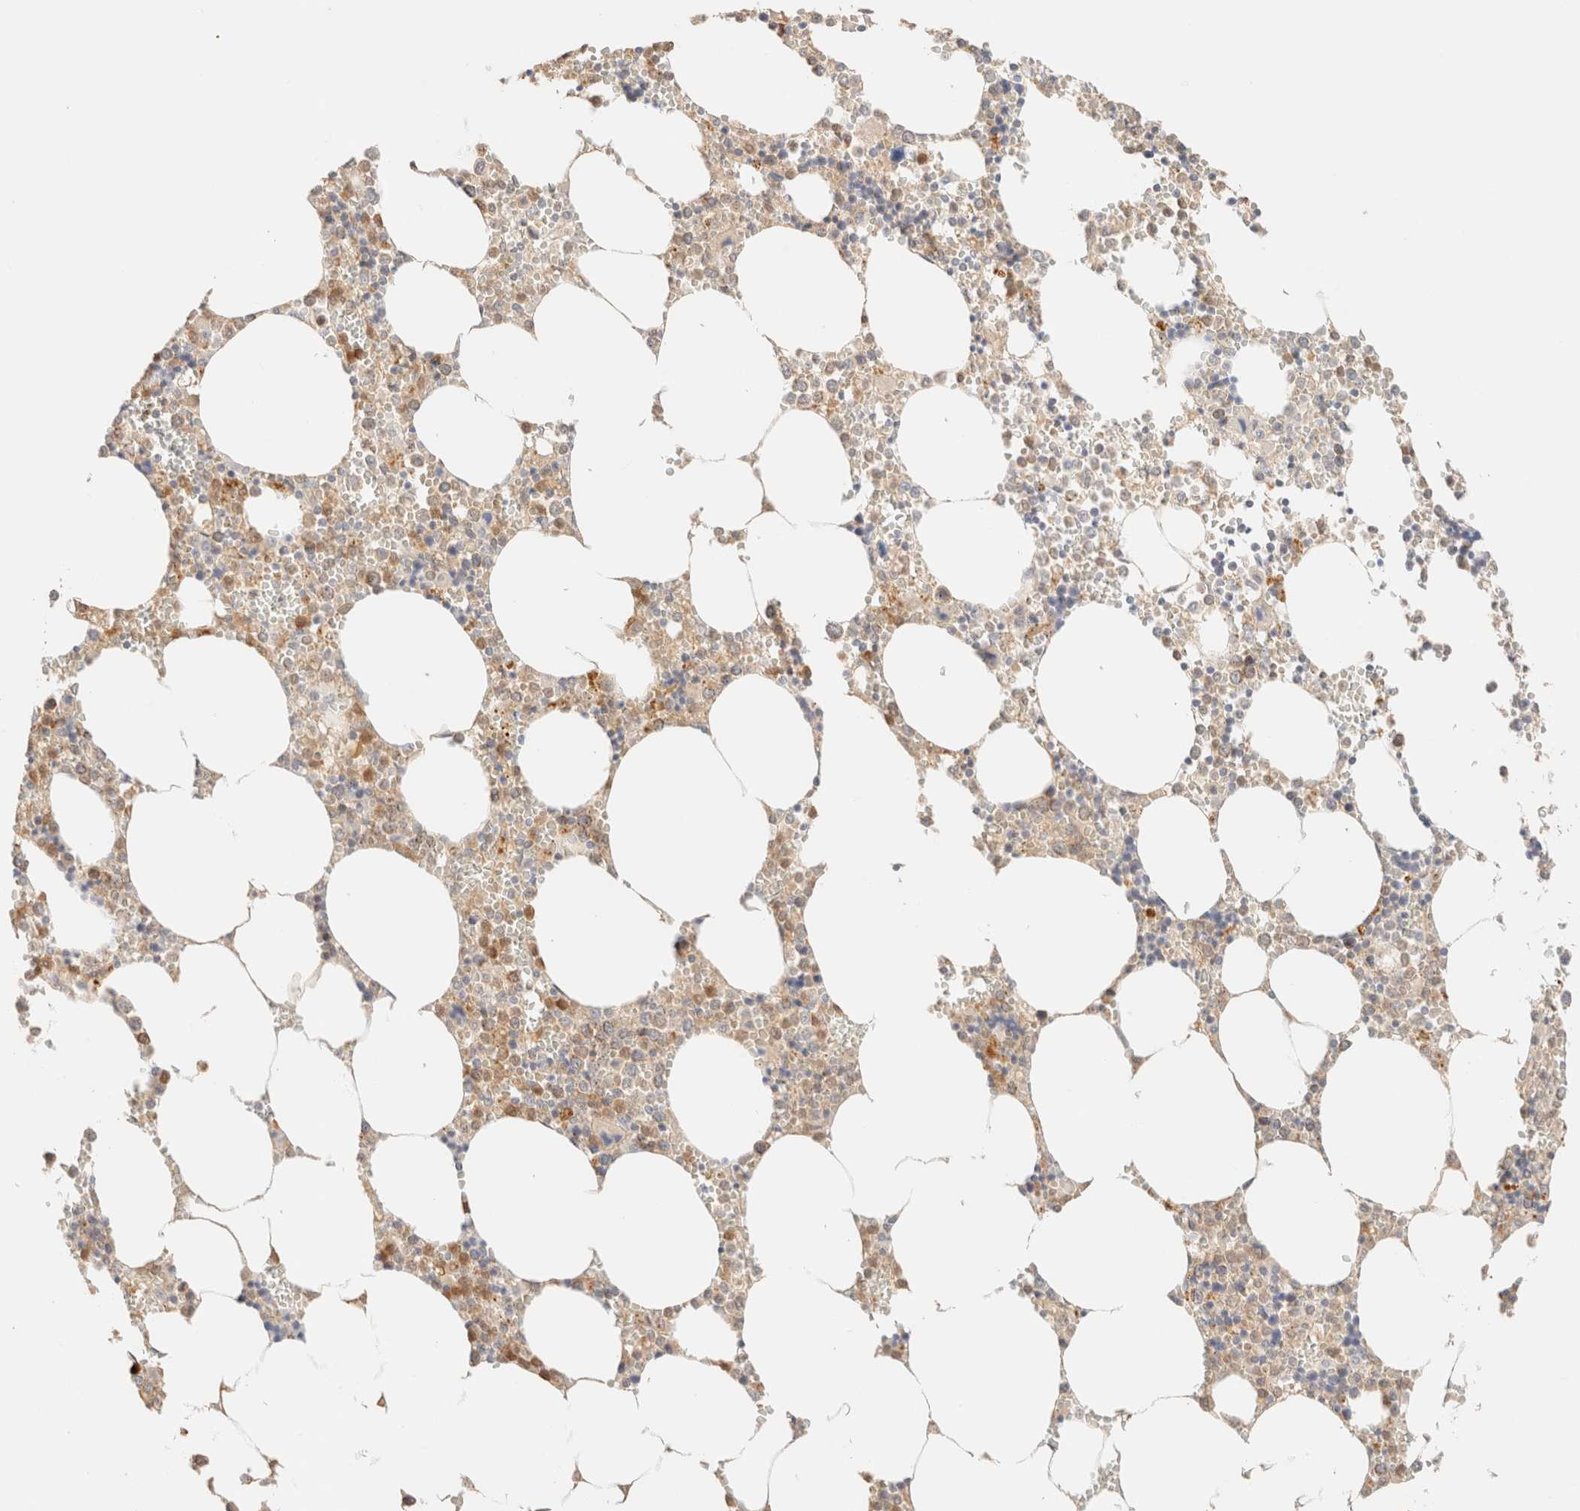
{"staining": {"intensity": "strong", "quantity": "<25%", "location": "cytoplasmic/membranous,nuclear"}, "tissue": "bone marrow", "cell_type": "Hematopoietic cells", "image_type": "normal", "snomed": [{"axis": "morphology", "description": "Normal tissue, NOS"}, {"axis": "topography", "description": "Bone marrow"}], "caption": "Strong cytoplasmic/membranous,nuclear expression for a protein is appreciated in approximately <25% of hematopoietic cells of benign bone marrow using immunohistochemistry.", "gene": "SGSM2", "patient": {"sex": "male", "age": 70}}